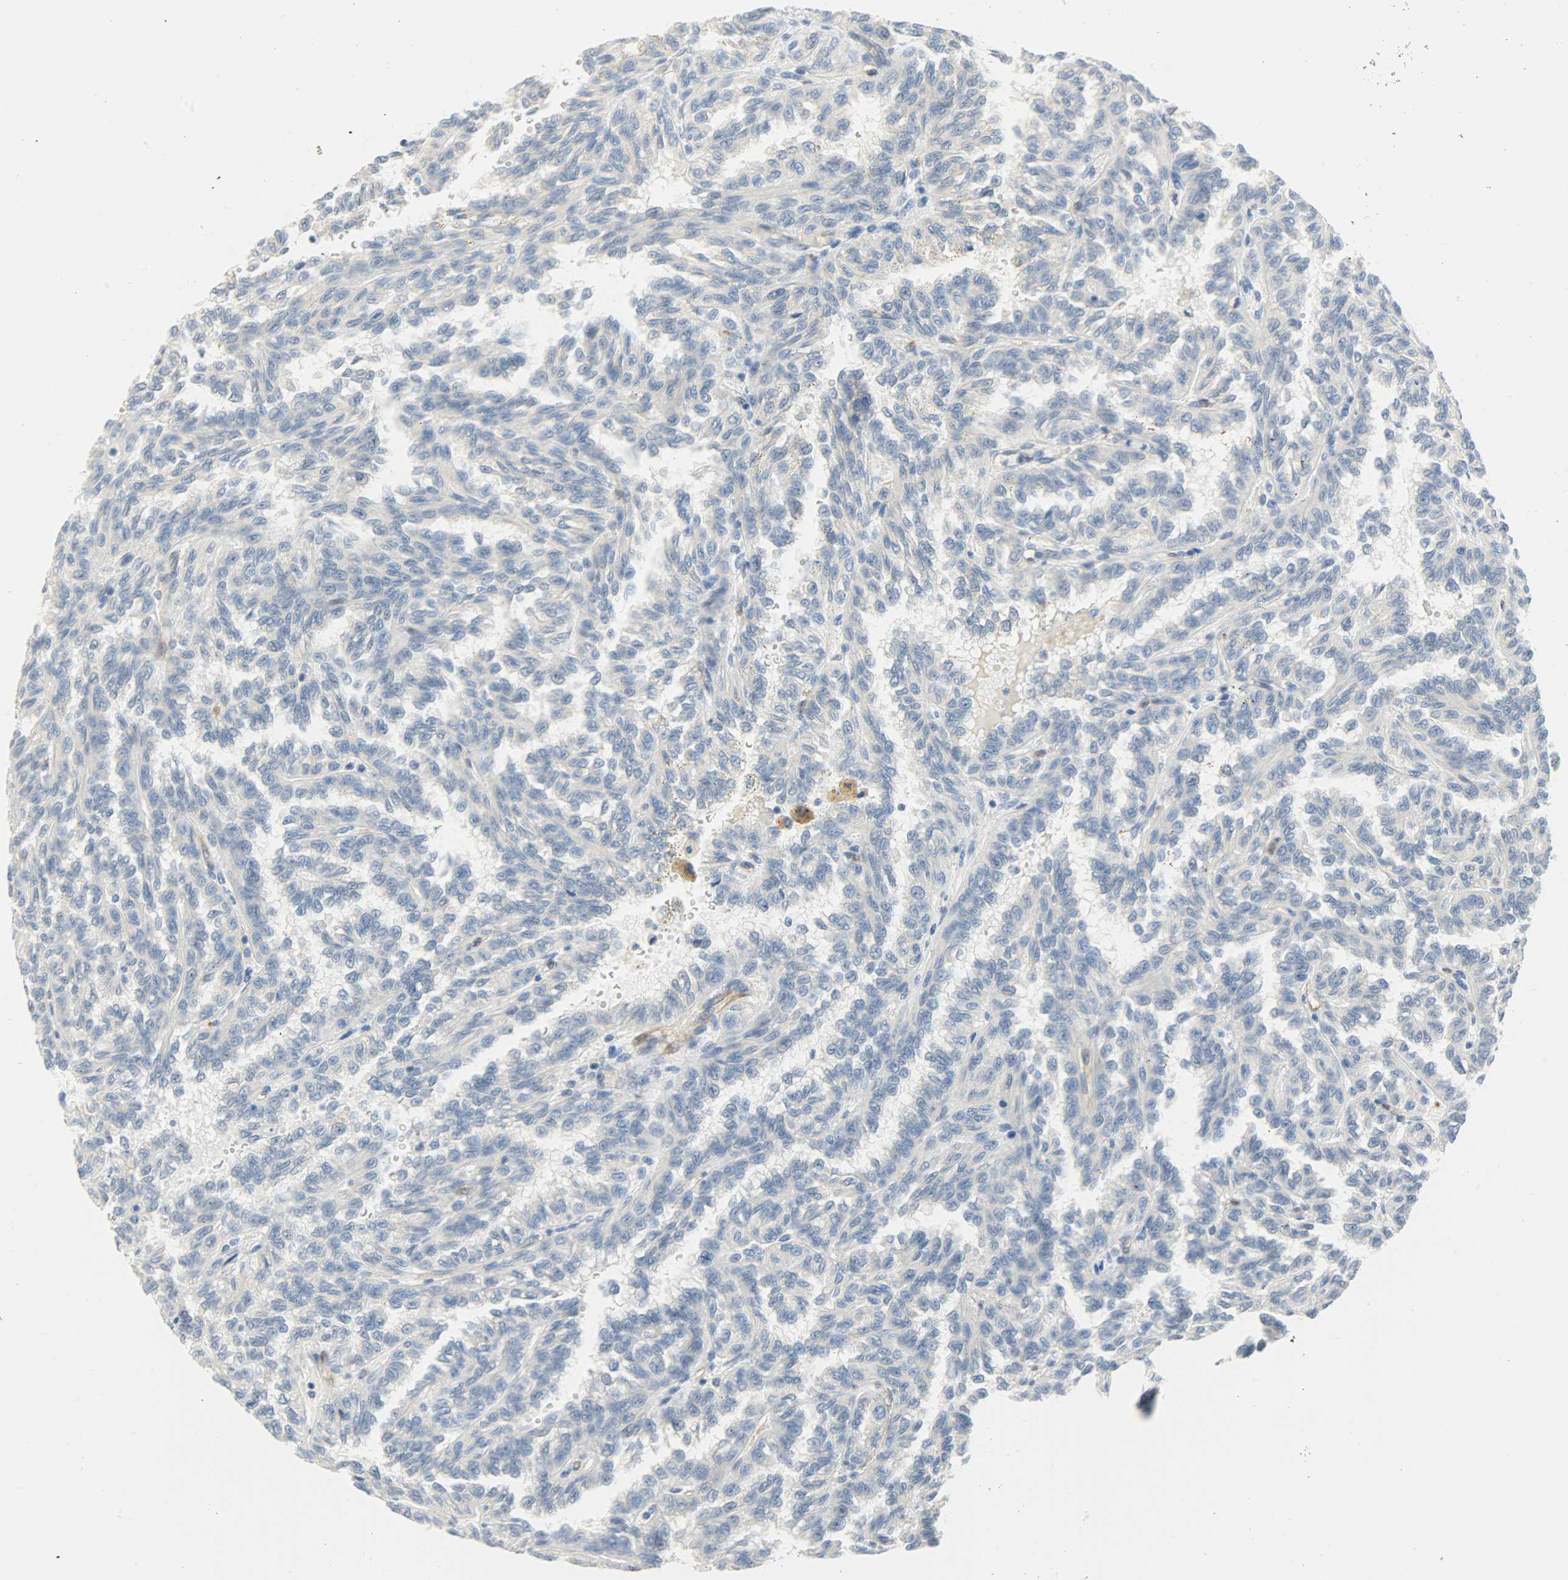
{"staining": {"intensity": "negative", "quantity": "none", "location": "none"}, "tissue": "renal cancer", "cell_type": "Tumor cells", "image_type": "cancer", "snomed": [{"axis": "morphology", "description": "Inflammation, NOS"}, {"axis": "morphology", "description": "Adenocarcinoma, NOS"}, {"axis": "topography", "description": "Kidney"}], "caption": "Immunohistochemistry (IHC) histopathology image of neoplastic tissue: renal adenocarcinoma stained with DAB shows no significant protein positivity in tumor cells. The staining is performed using DAB brown chromogen with nuclei counter-stained in using hematoxylin.", "gene": "FKBP1A", "patient": {"sex": "male", "age": 68}}